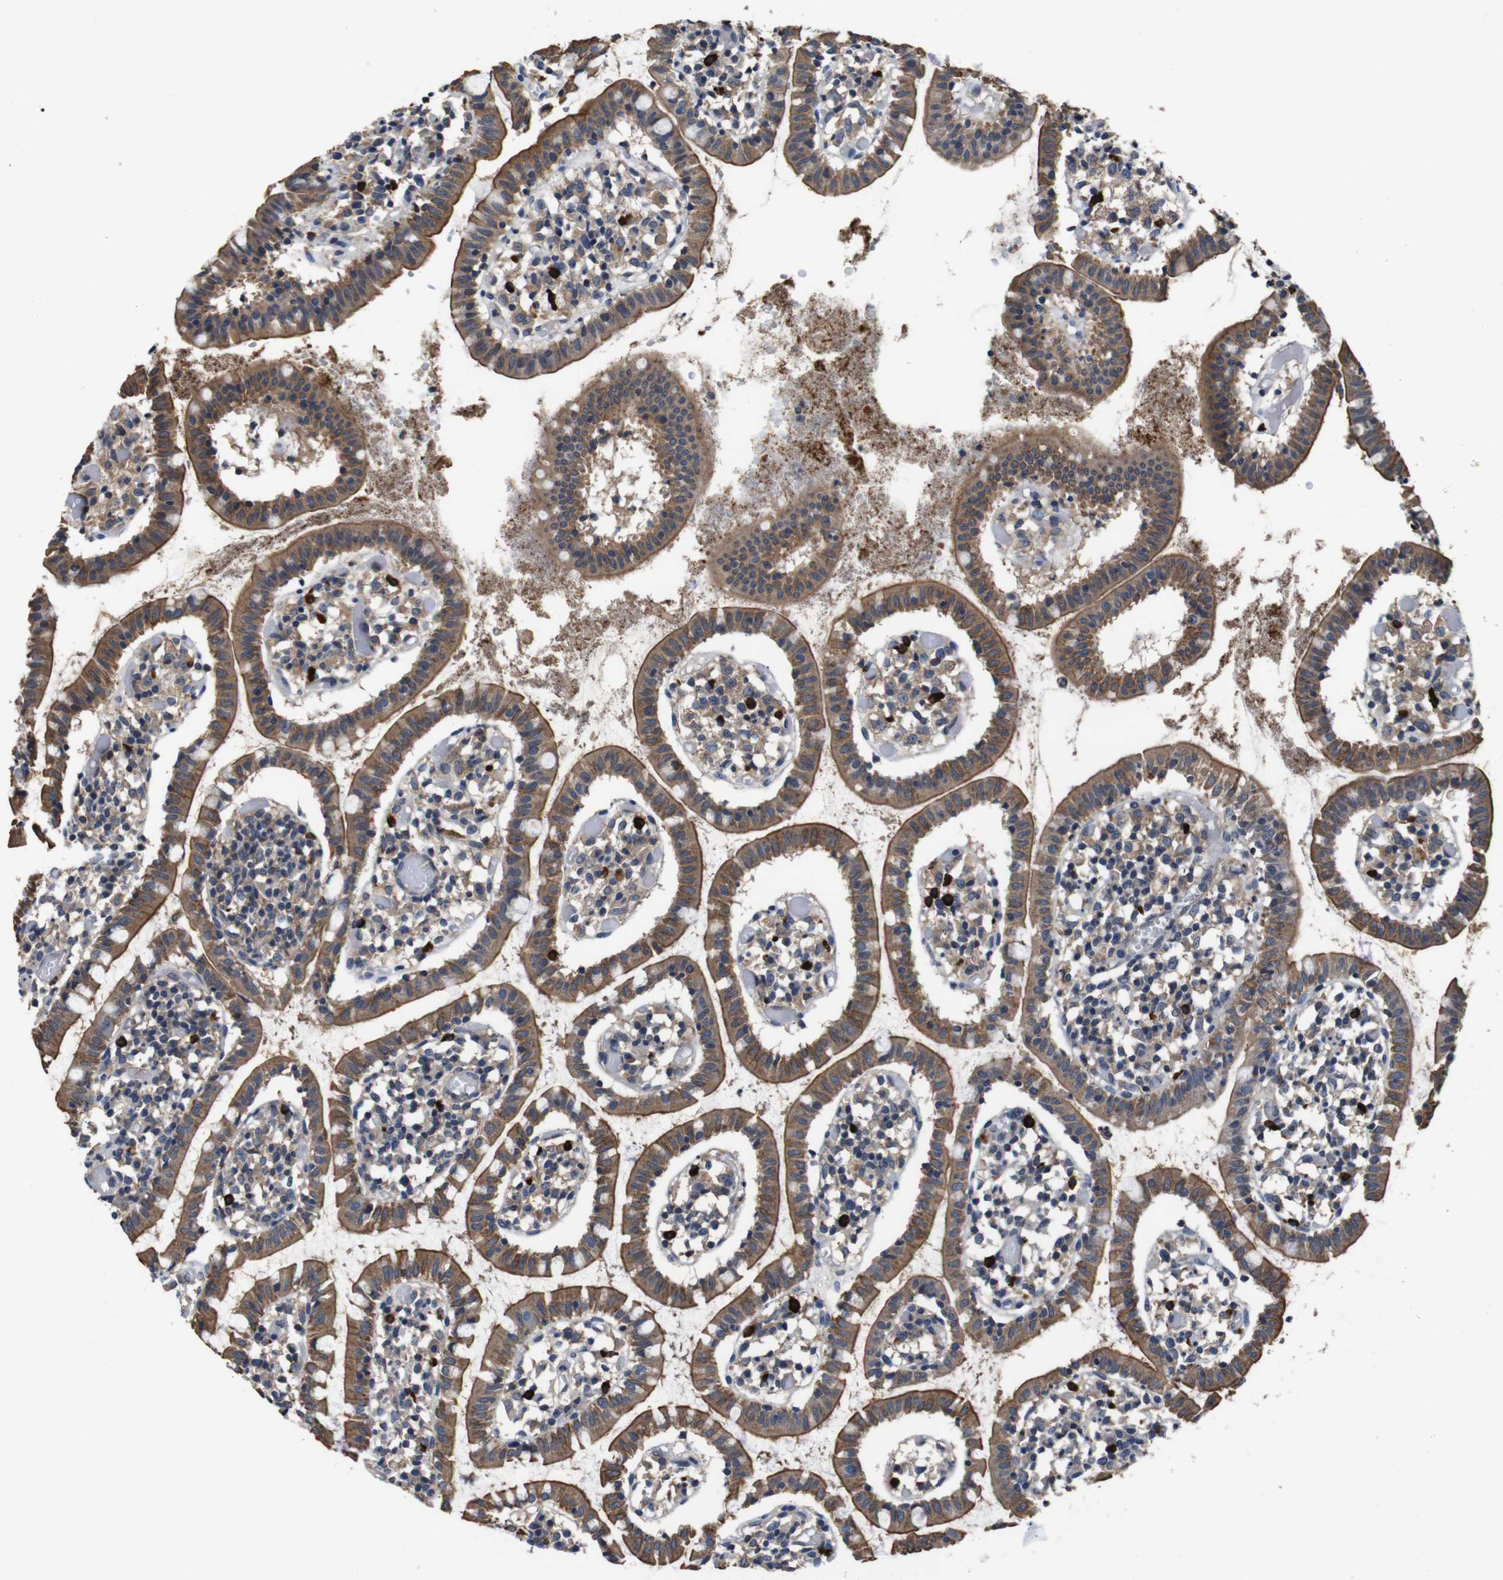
{"staining": {"intensity": "moderate", "quantity": ">75%", "location": "cytoplasmic/membranous"}, "tissue": "small intestine", "cell_type": "Glandular cells", "image_type": "normal", "snomed": [{"axis": "morphology", "description": "Normal tissue, NOS"}, {"axis": "morphology", "description": "Cystadenocarcinoma, serous, Metastatic site"}, {"axis": "topography", "description": "Small intestine"}], "caption": "Small intestine stained with immunohistochemistry shows moderate cytoplasmic/membranous positivity in about >75% of glandular cells.", "gene": "GLIPR1", "patient": {"sex": "female", "age": 61}}